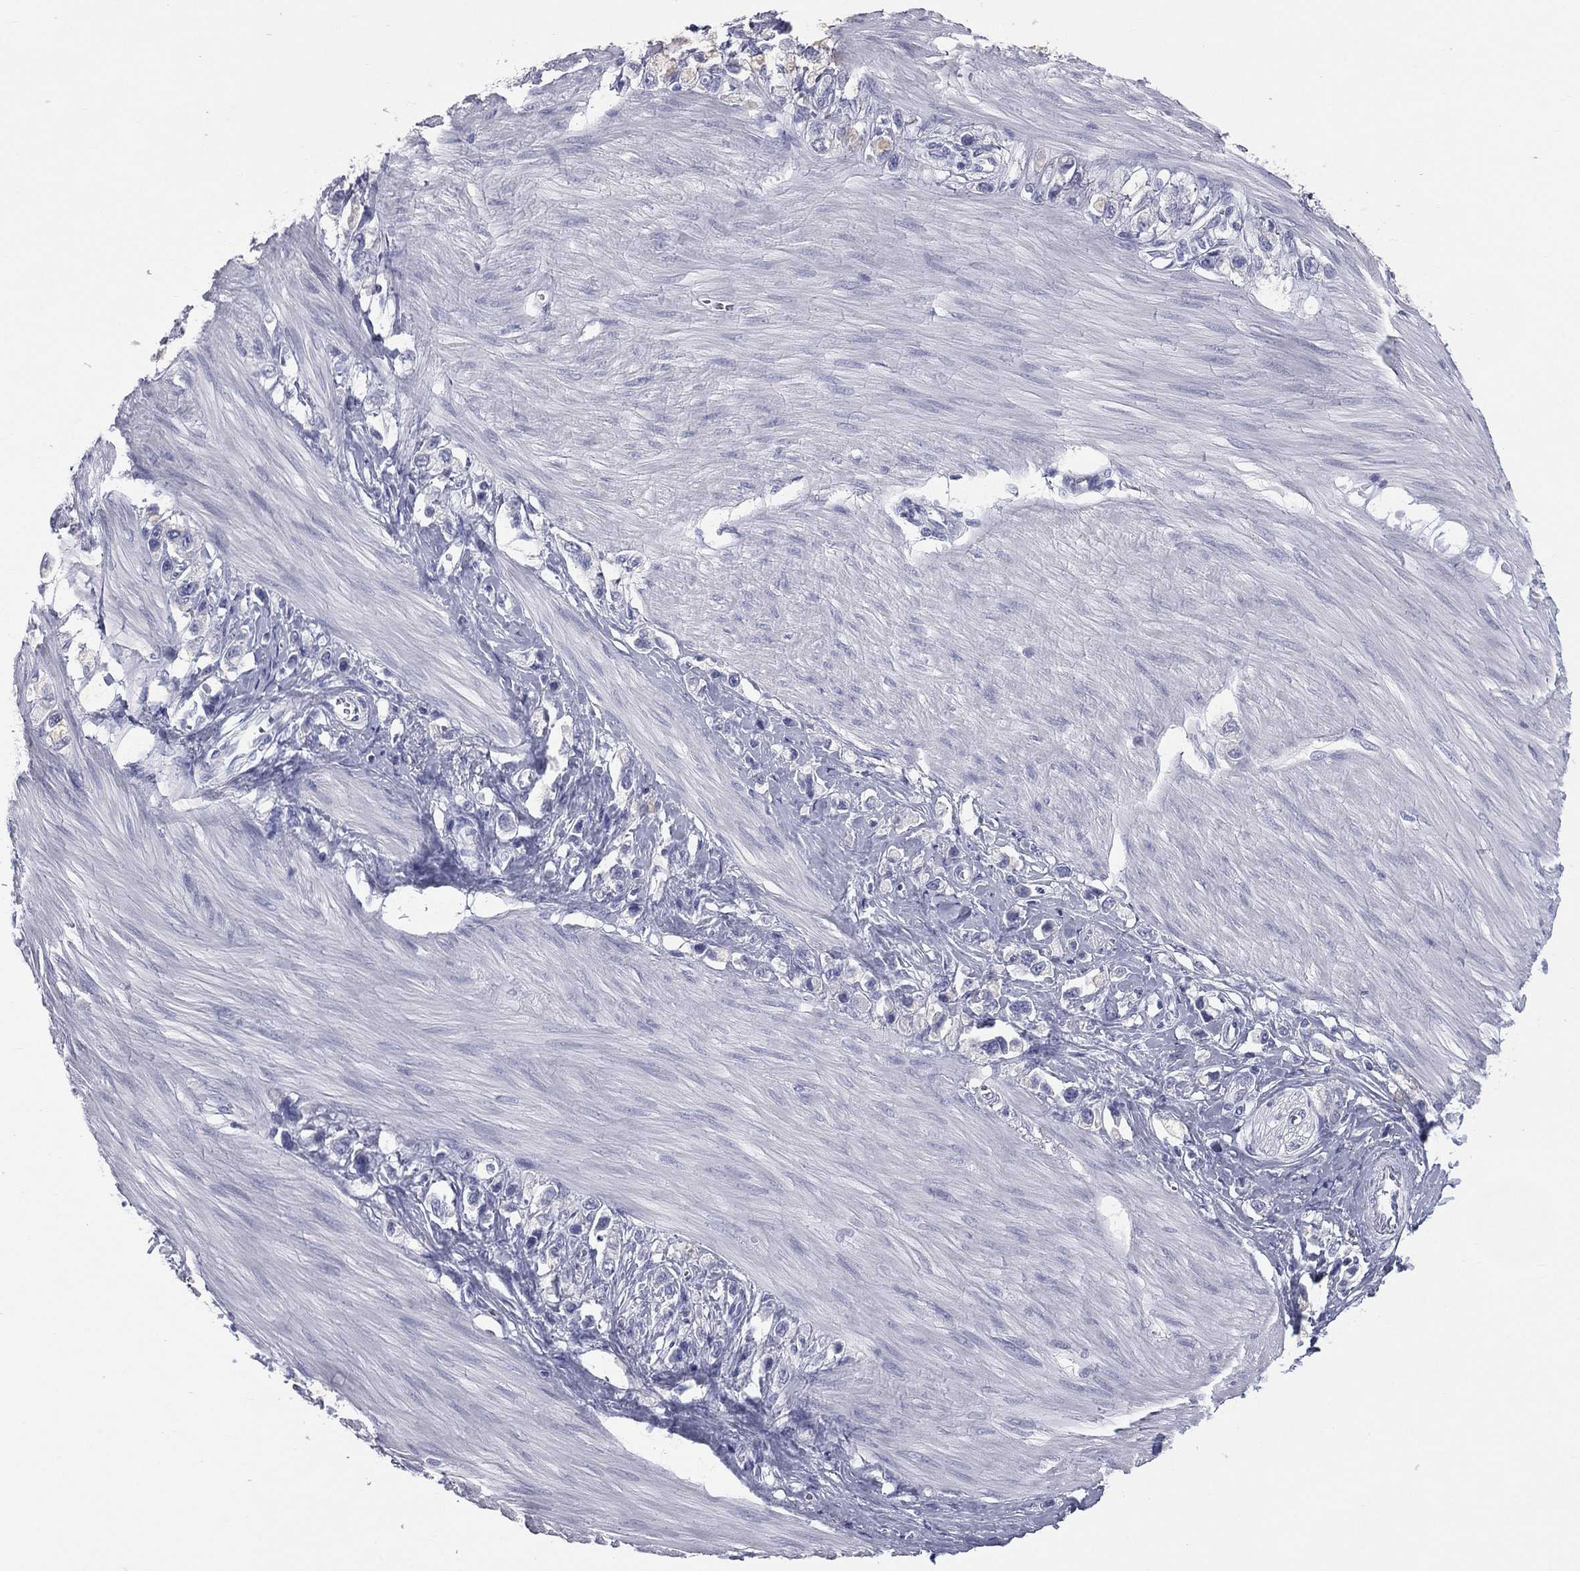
{"staining": {"intensity": "negative", "quantity": "none", "location": "none"}, "tissue": "stomach cancer", "cell_type": "Tumor cells", "image_type": "cancer", "snomed": [{"axis": "morphology", "description": "Normal tissue, NOS"}, {"axis": "morphology", "description": "Adenocarcinoma, NOS"}, {"axis": "morphology", "description": "Adenocarcinoma, High grade"}, {"axis": "topography", "description": "Stomach, upper"}, {"axis": "topography", "description": "Stomach"}], "caption": "Immunohistochemical staining of stomach cancer (adenocarcinoma (high-grade)) demonstrates no significant staining in tumor cells.", "gene": "MLN", "patient": {"sex": "female", "age": 65}}